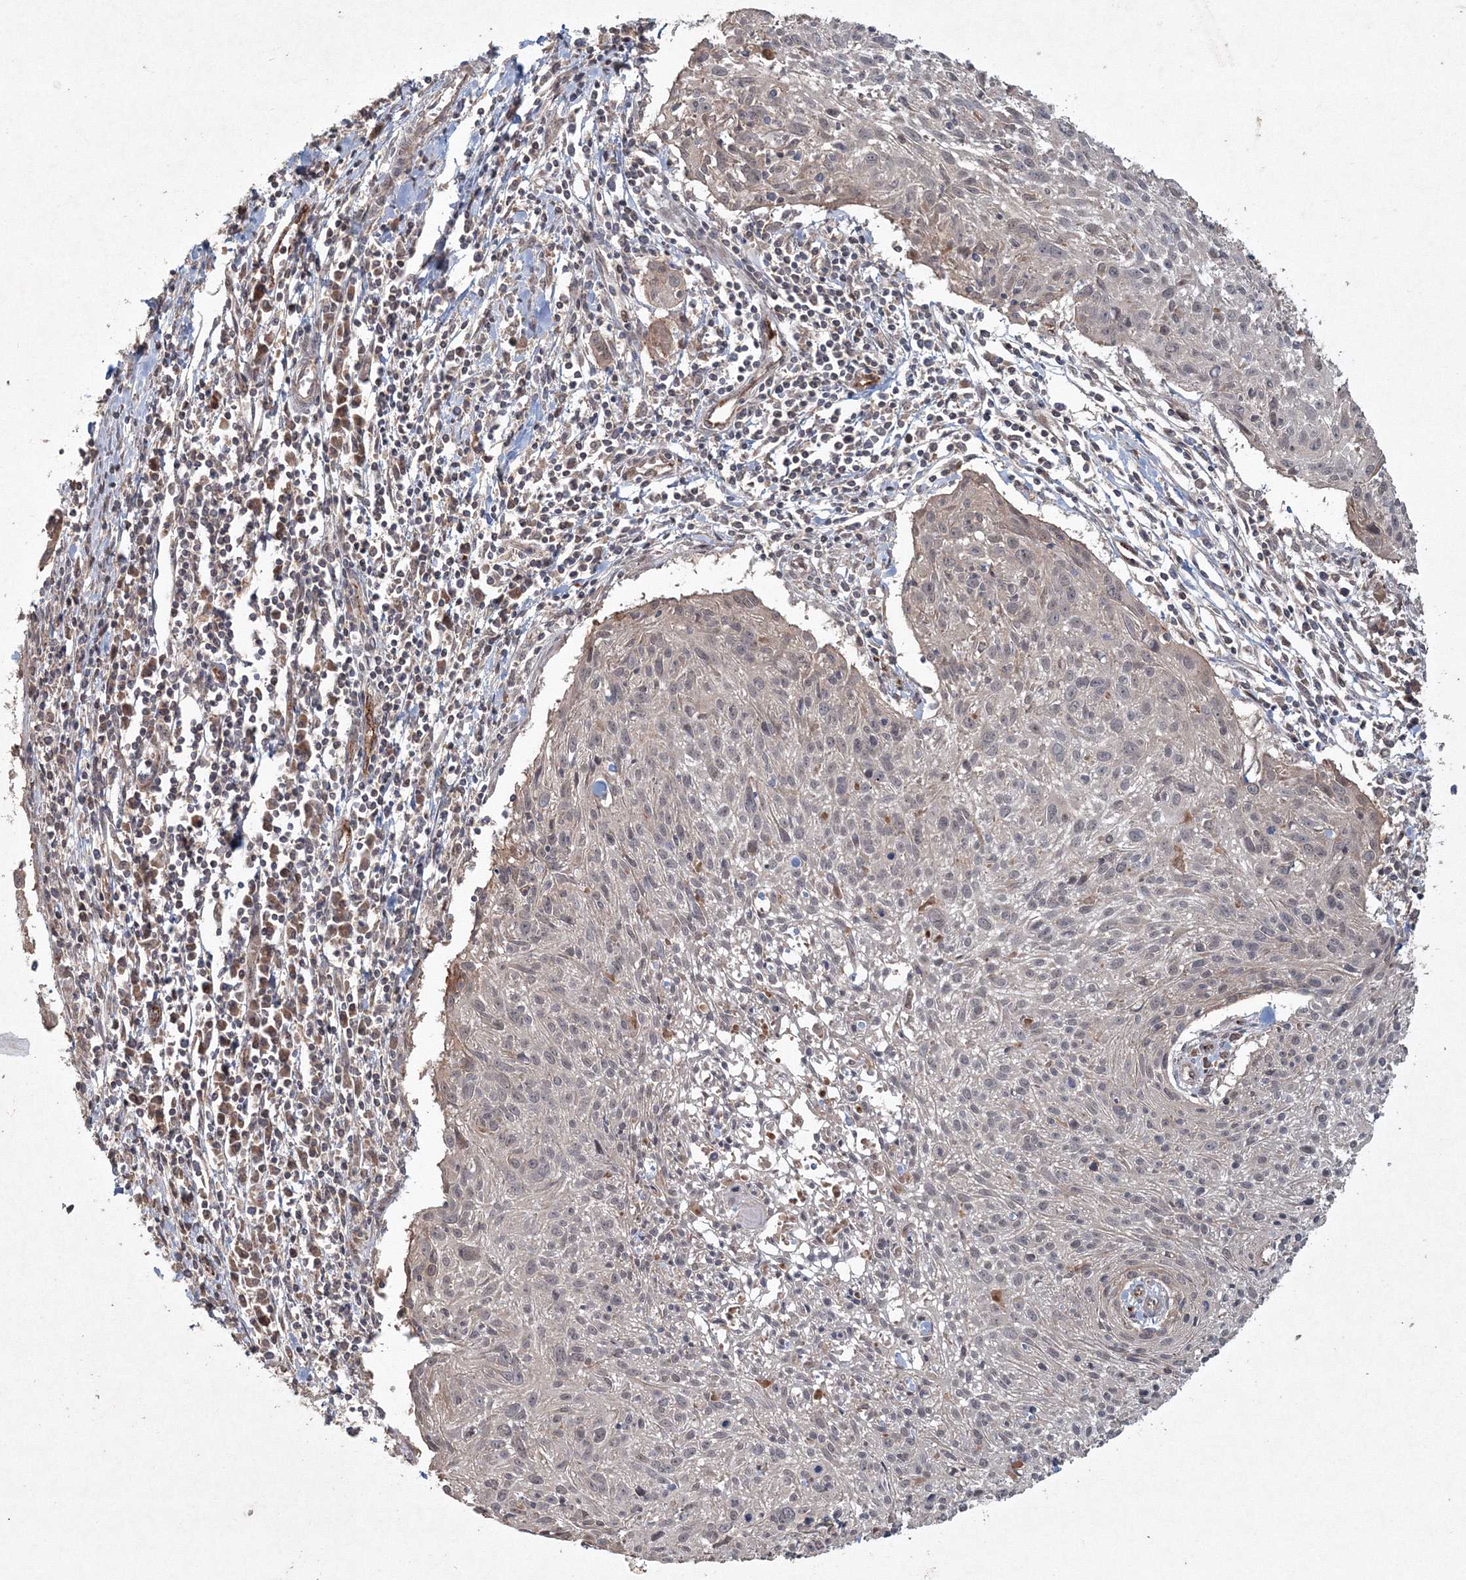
{"staining": {"intensity": "negative", "quantity": "none", "location": "none"}, "tissue": "cervical cancer", "cell_type": "Tumor cells", "image_type": "cancer", "snomed": [{"axis": "morphology", "description": "Squamous cell carcinoma, NOS"}, {"axis": "topography", "description": "Cervix"}], "caption": "Squamous cell carcinoma (cervical) stained for a protein using immunohistochemistry (IHC) demonstrates no positivity tumor cells.", "gene": "ANAPC16", "patient": {"sex": "female", "age": 51}}